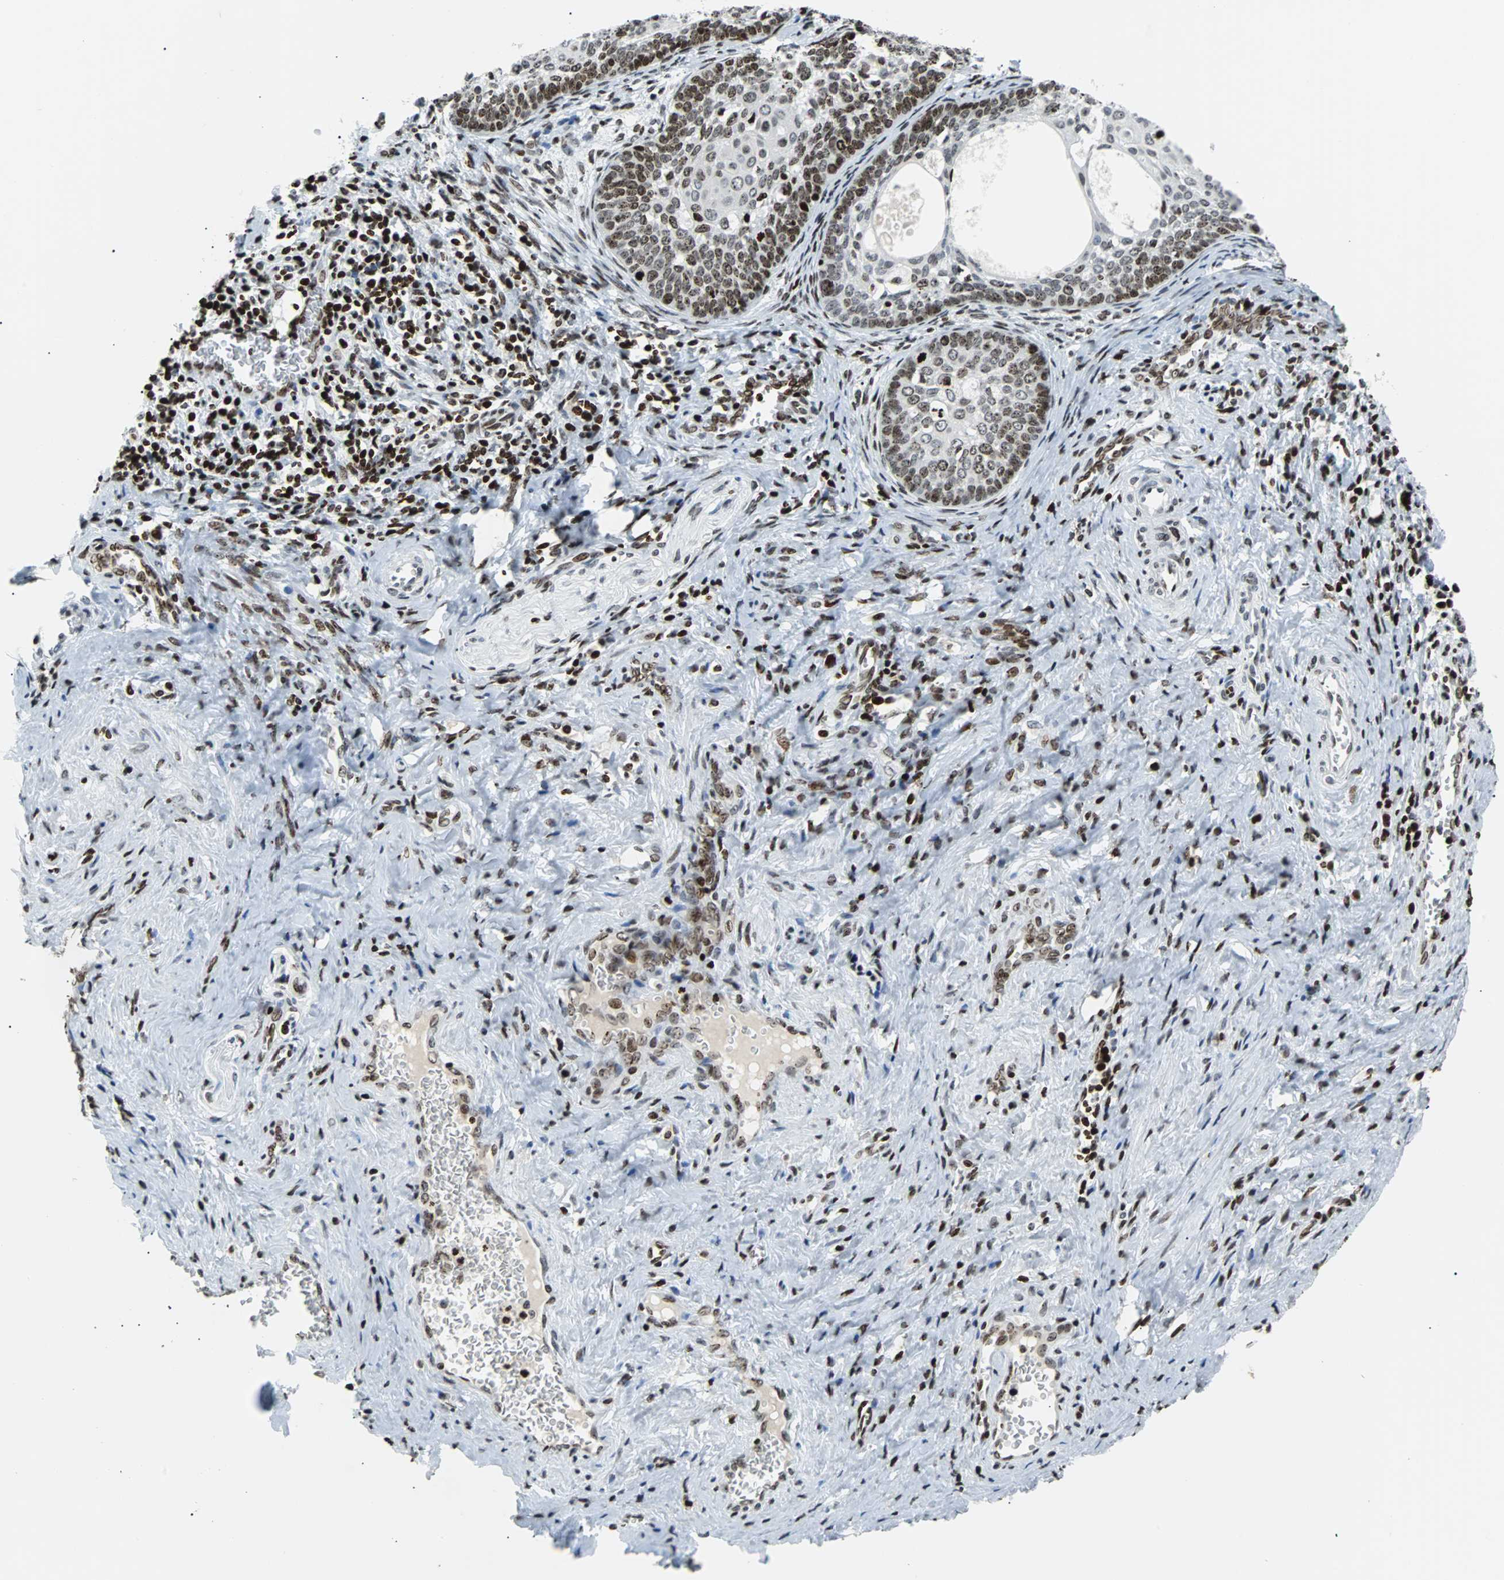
{"staining": {"intensity": "moderate", "quantity": ">75%", "location": "nuclear"}, "tissue": "cervical cancer", "cell_type": "Tumor cells", "image_type": "cancer", "snomed": [{"axis": "morphology", "description": "Squamous cell carcinoma, NOS"}, {"axis": "topography", "description": "Cervix"}], "caption": "Immunohistochemical staining of human cervical squamous cell carcinoma demonstrates moderate nuclear protein staining in approximately >75% of tumor cells.", "gene": "ZNF131", "patient": {"sex": "female", "age": 33}}